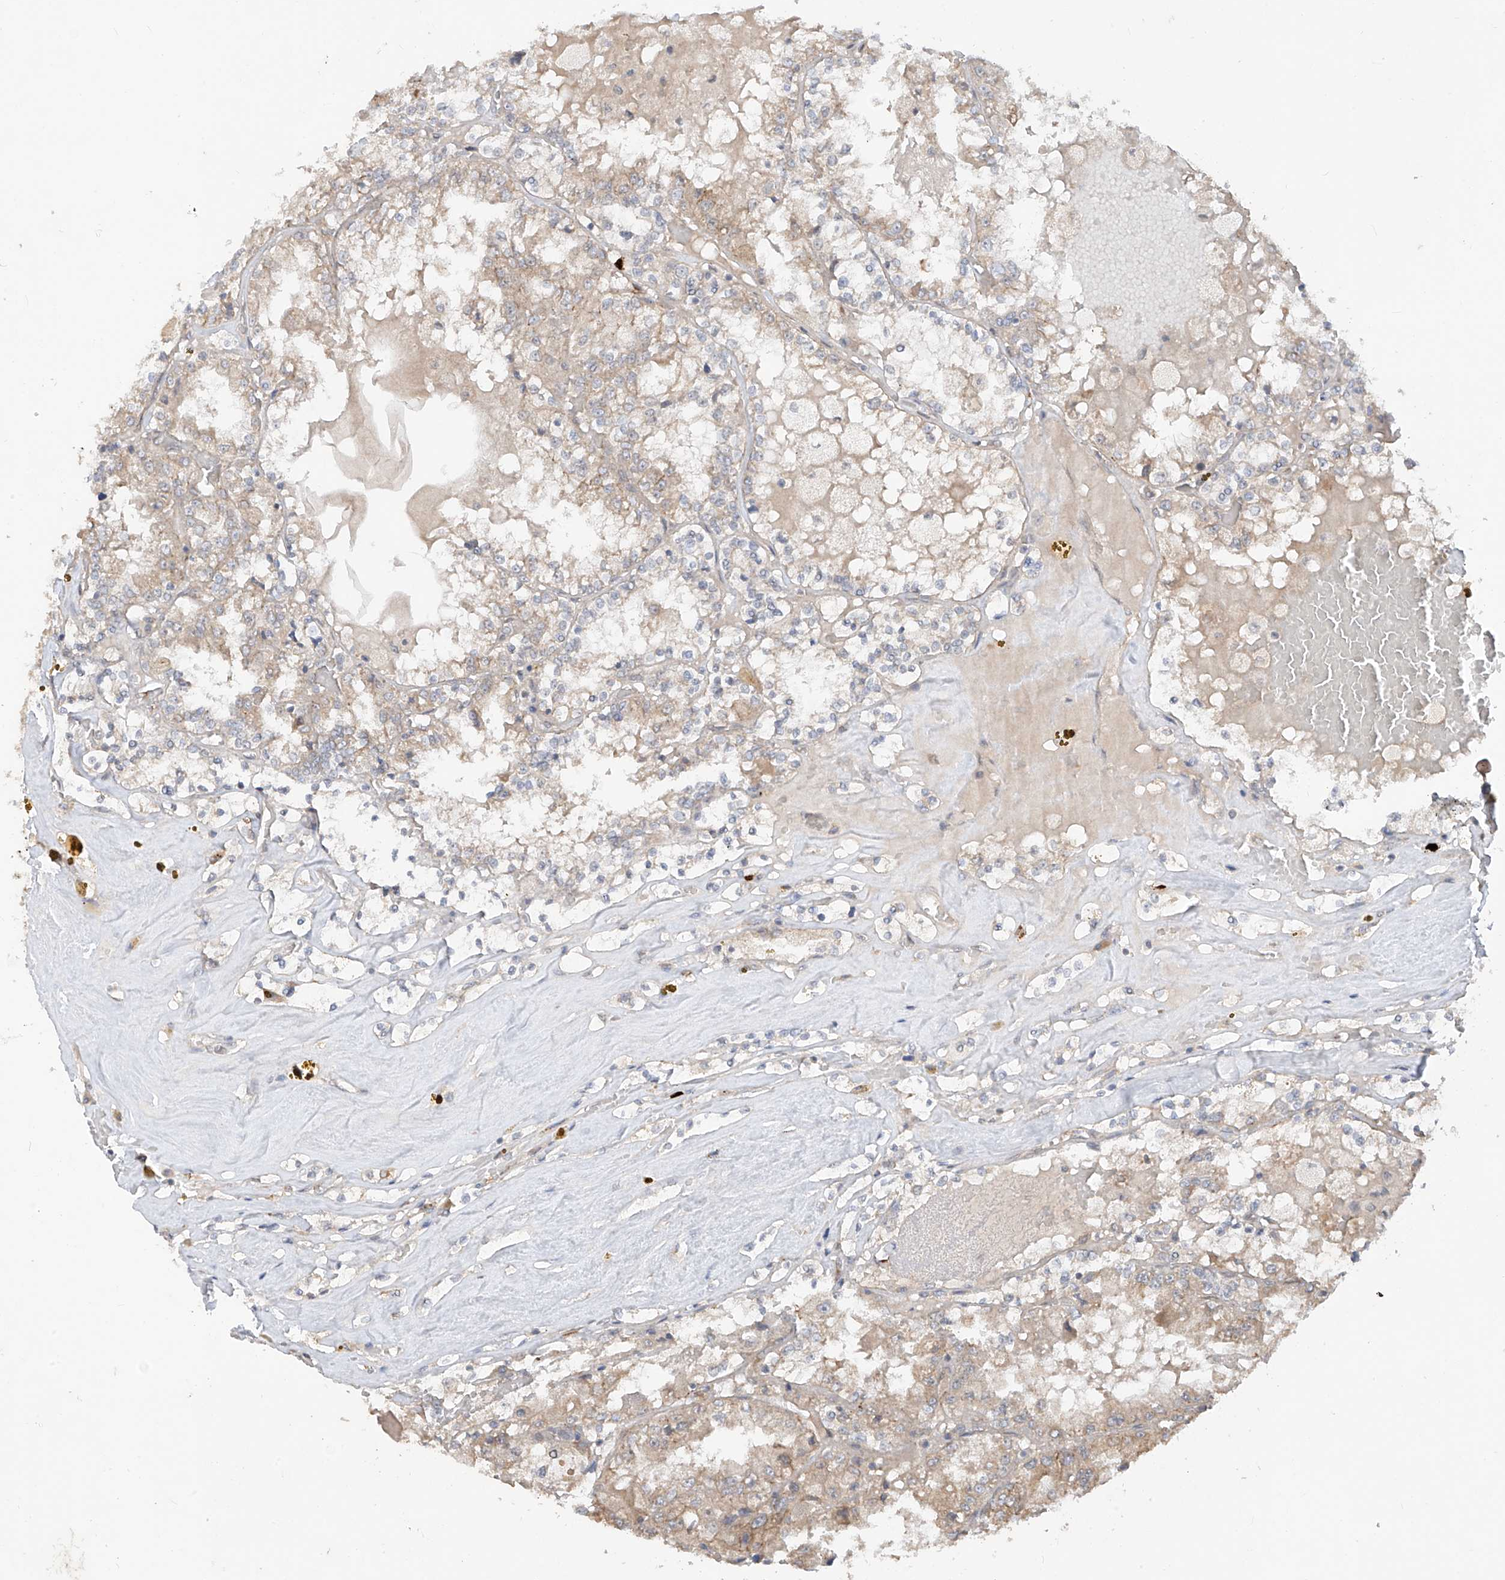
{"staining": {"intensity": "weak", "quantity": "25%-75%", "location": "cytoplasmic/membranous"}, "tissue": "renal cancer", "cell_type": "Tumor cells", "image_type": "cancer", "snomed": [{"axis": "morphology", "description": "Adenocarcinoma, NOS"}, {"axis": "topography", "description": "Kidney"}], "caption": "A photomicrograph showing weak cytoplasmic/membranous staining in approximately 25%-75% of tumor cells in renal cancer, as visualized by brown immunohistochemical staining.", "gene": "MTUS2", "patient": {"sex": "female", "age": 56}}